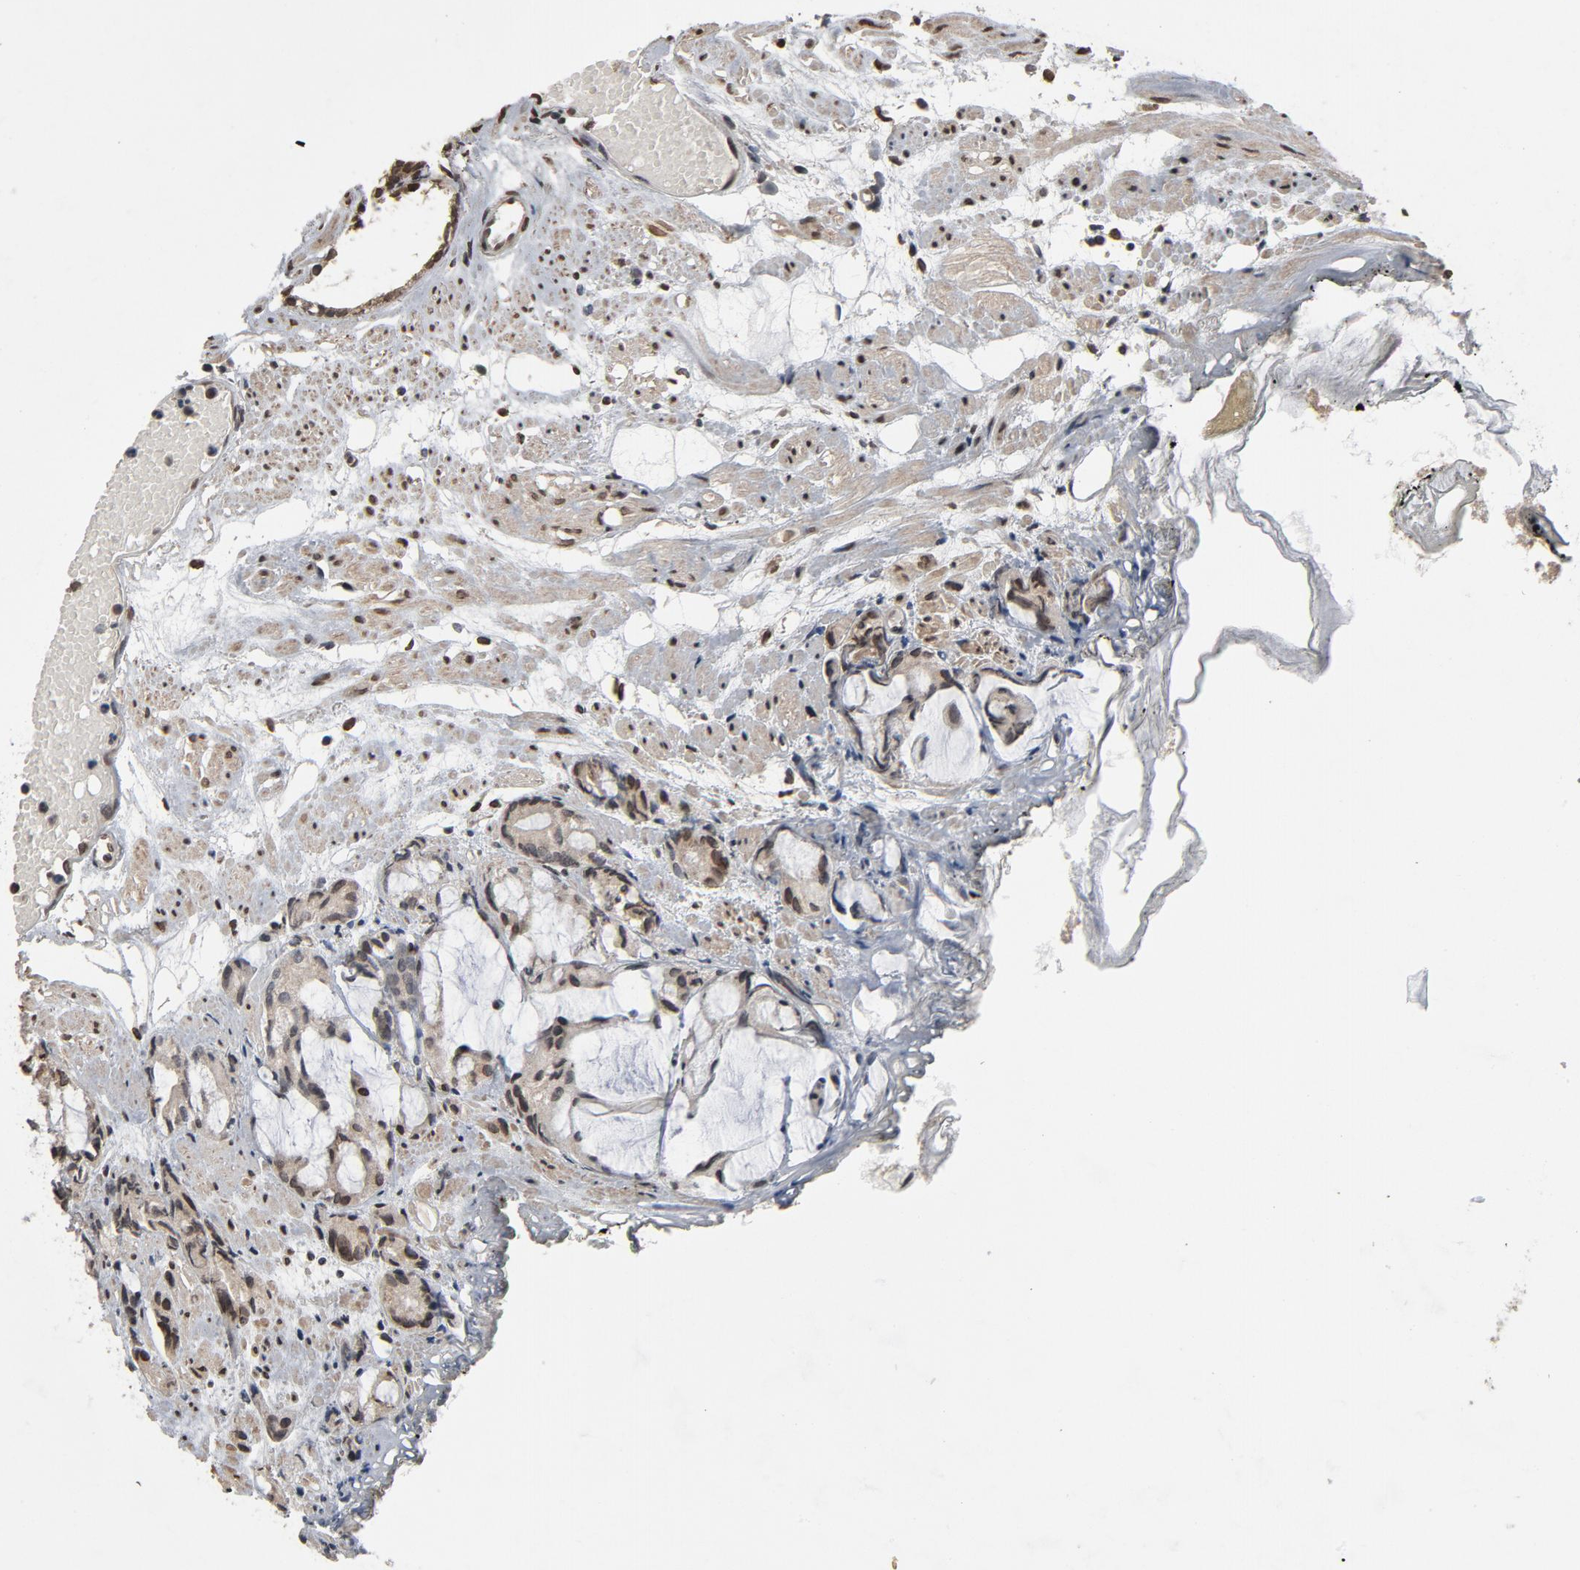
{"staining": {"intensity": "moderate", "quantity": ">75%", "location": "cytoplasmic/membranous,nuclear"}, "tissue": "prostate cancer", "cell_type": "Tumor cells", "image_type": "cancer", "snomed": [{"axis": "morphology", "description": "Adenocarcinoma, High grade"}, {"axis": "topography", "description": "Prostate"}], "caption": "The image reveals a brown stain indicating the presence of a protein in the cytoplasmic/membranous and nuclear of tumor cells in prostate cancer (adenocarcinoma (high-grade)). (DAB (3,3'-diaminobenzidine) = brown stain, brightfield microscopy at high magnification).", "gene": "POM121", "patient": {"sex": "male", "age": 85}}